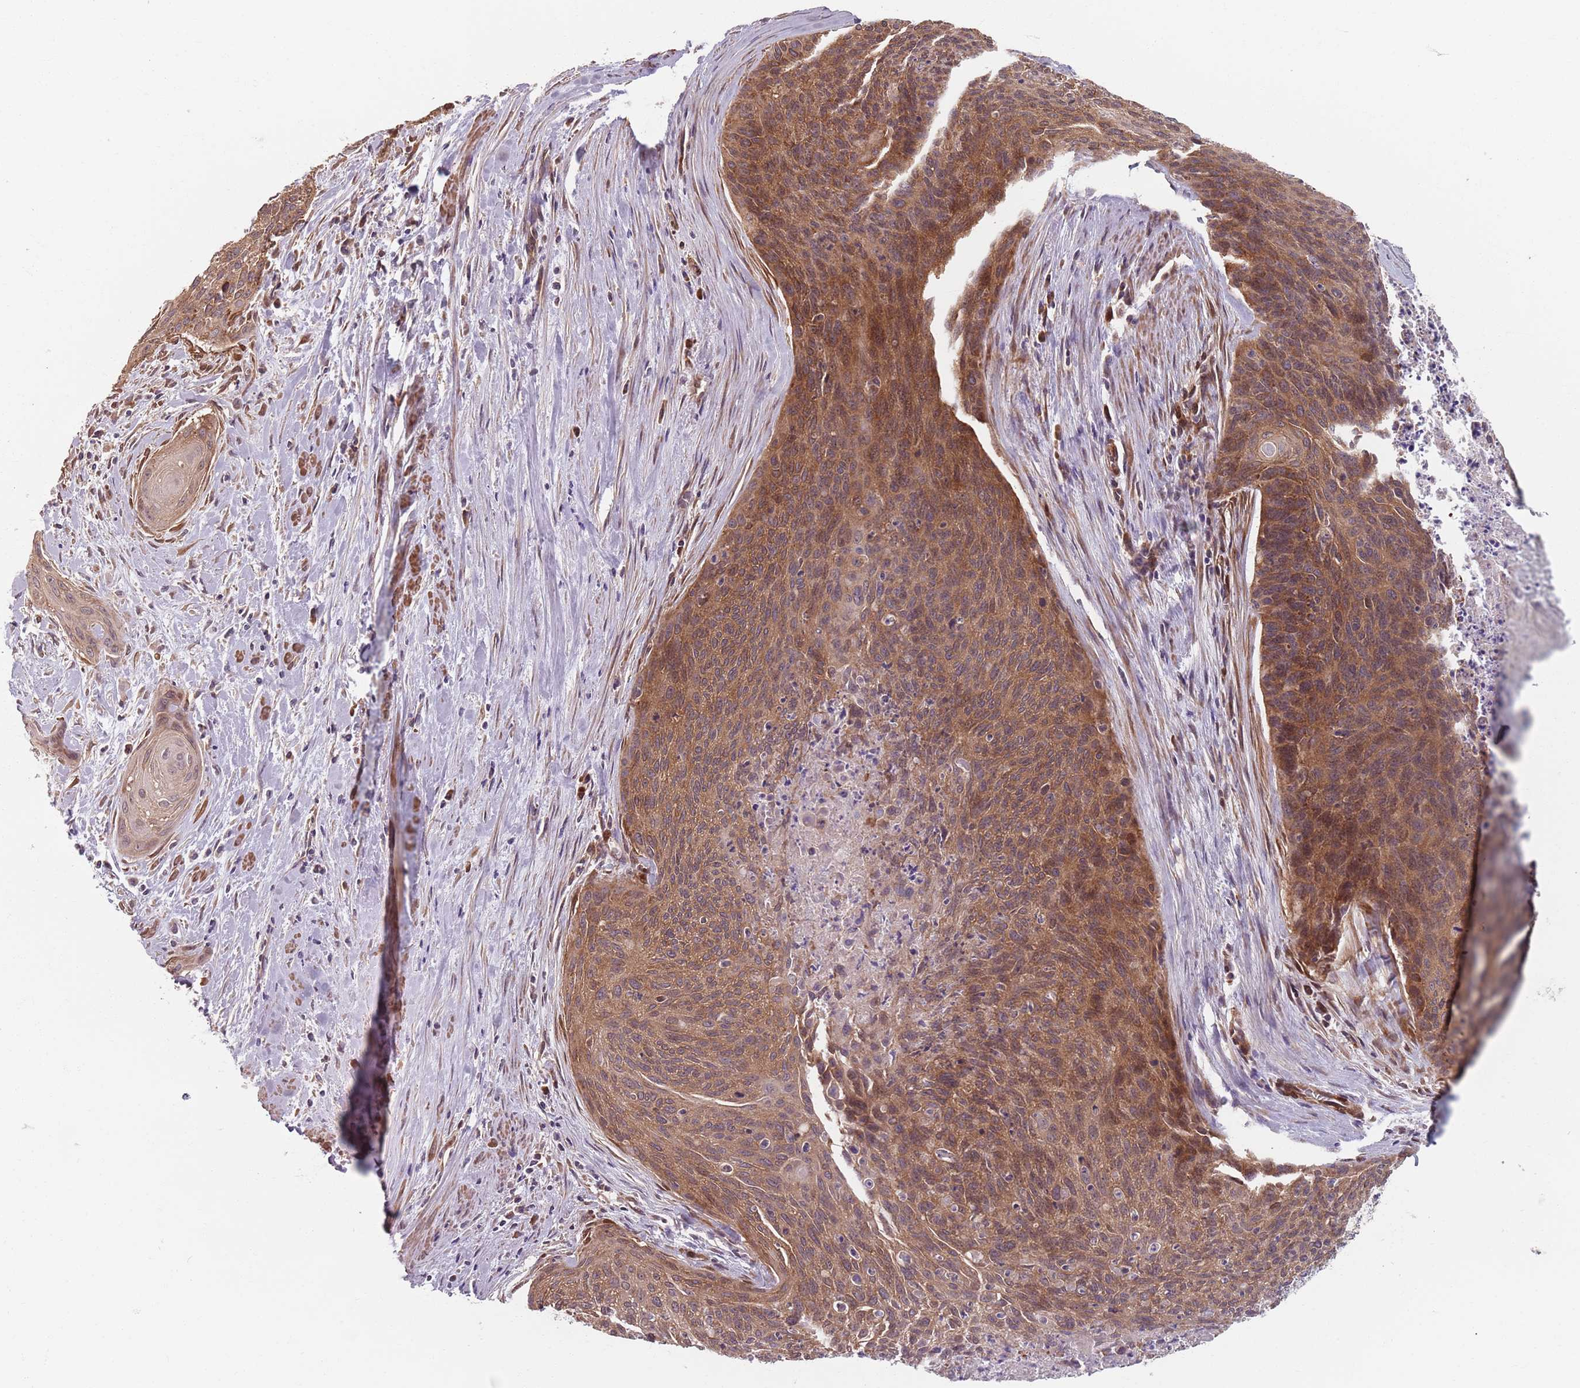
{"staining": {"intensity": "moderate", "quantity": ">75%", "location": "cytoplasmic/membranous"}, "tissue": "cervical cancer", "cell_type": "Tumor cells", "image_type": "cancer", "snomed": [{"axis": "morphology", "description": "Squamous cell carcinoma, NOS"}, {"axis": "topography", "description": "Cervix"}], "caption": "An image of cervical cancer stained for a protein displays moderate cytoplasmic/membranous brown staining in tumor cells. (Stains: DAB (3,3'-diaminobenzidine) in brown, nuclei in blue, Microscopy: brightfield microscopy at high magnification).", "gene": "NOTCH3", "patient": {"sex": "female", "age": 55}}